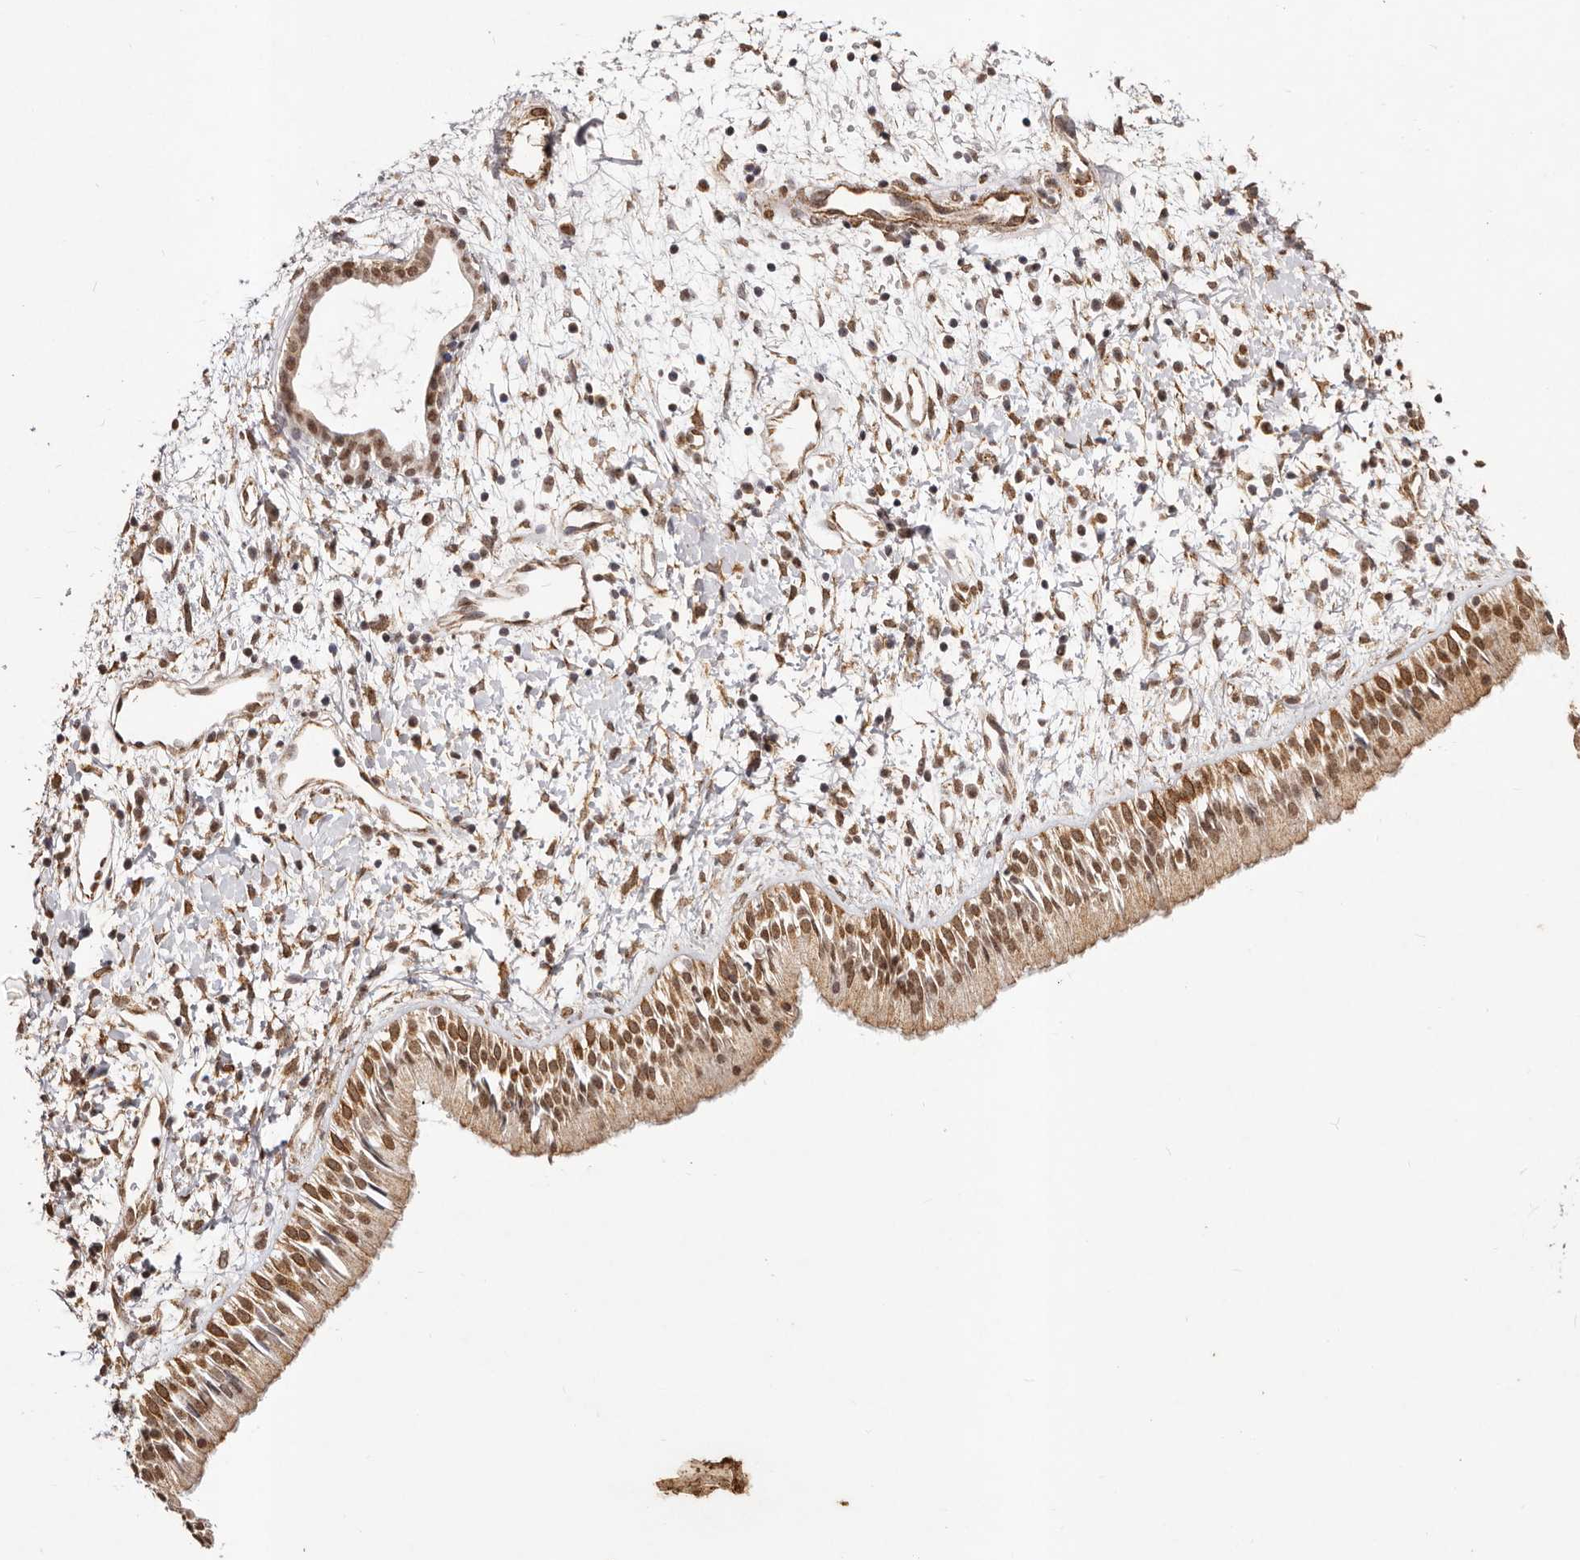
{"staining": {"intensity": "moderate", "quantity": ">75%", "location": "cytoplasmic/membranous,nuclear"}, "tissue": "nasopharynx", "cell_type": "Respiratory epithelial cells", "image_type": "normal", "snomed": [{"axis": "morphology", "description": "Normal tissue, NOS"}, {"axis": "topography", "description": "Nasopharynx"}], "caption": "Immunohistochemistry (IHC) image of unremarkable nasopharynx stained for a protein (brown), which exhibits medium levels of moderate cytoplasmic/membranous,nuclear positivity in approximately >75% of respiratory epithelial cells.", "gene": "RPS6KA5", "patient": {"sex": "male", "age": 22}}